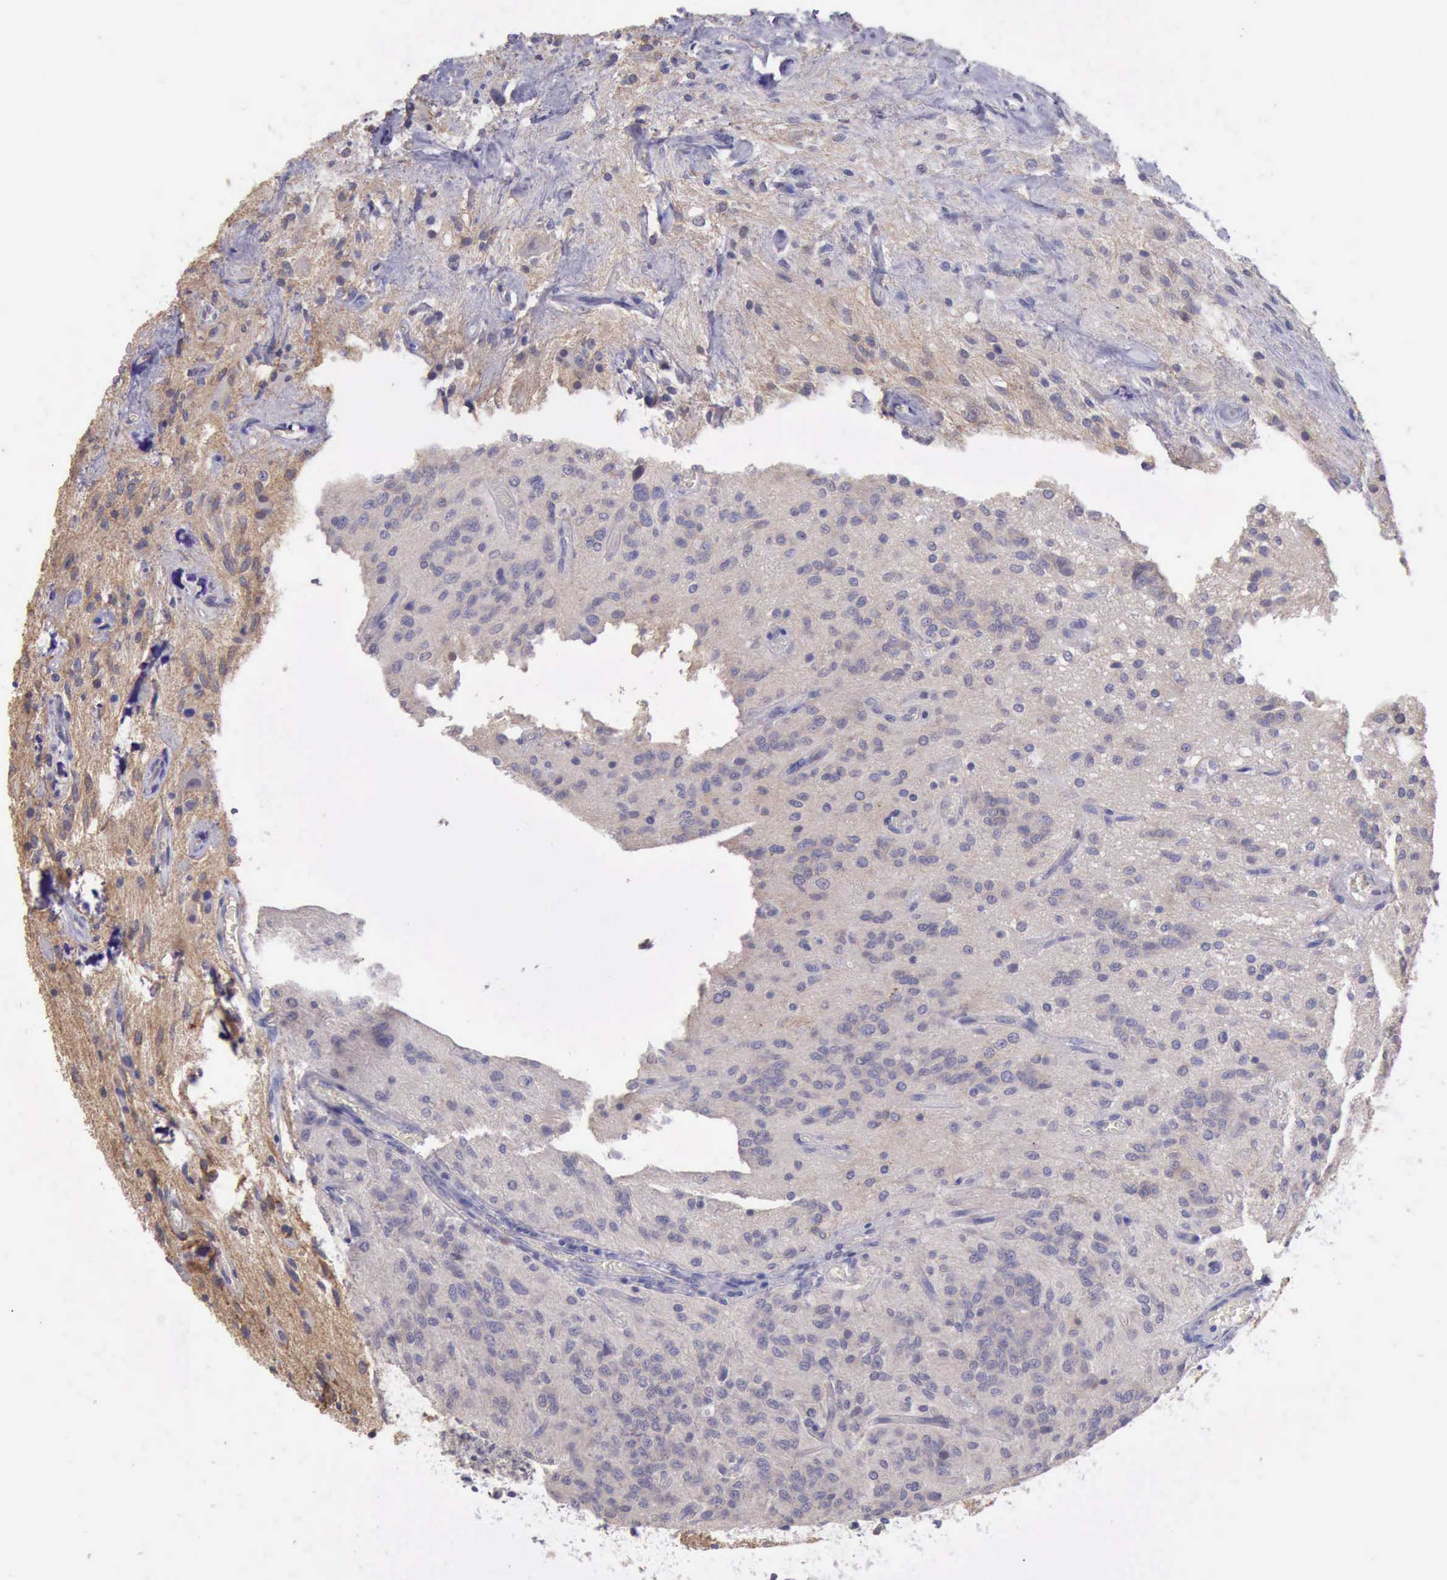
{"staining": {"intensity": "weak", "quantity": "<25%", "location": "cytoplasmic/membranous"}, "tissue": "glioma", "cell_type": "Tumor cells", "image_type": "cancer", "snomed": [{"axis": "morphology", "description": "Glioma, malignant, Low grade"}, {"axis": "topography", "description": "Brain"}], "caption": "DAB immunohistochemical staining of malignant glioma (low-grade) shows no significant staining in tumor cells.", "gene": "KCND1", "patient": {"sex": "female", "age": 15}}